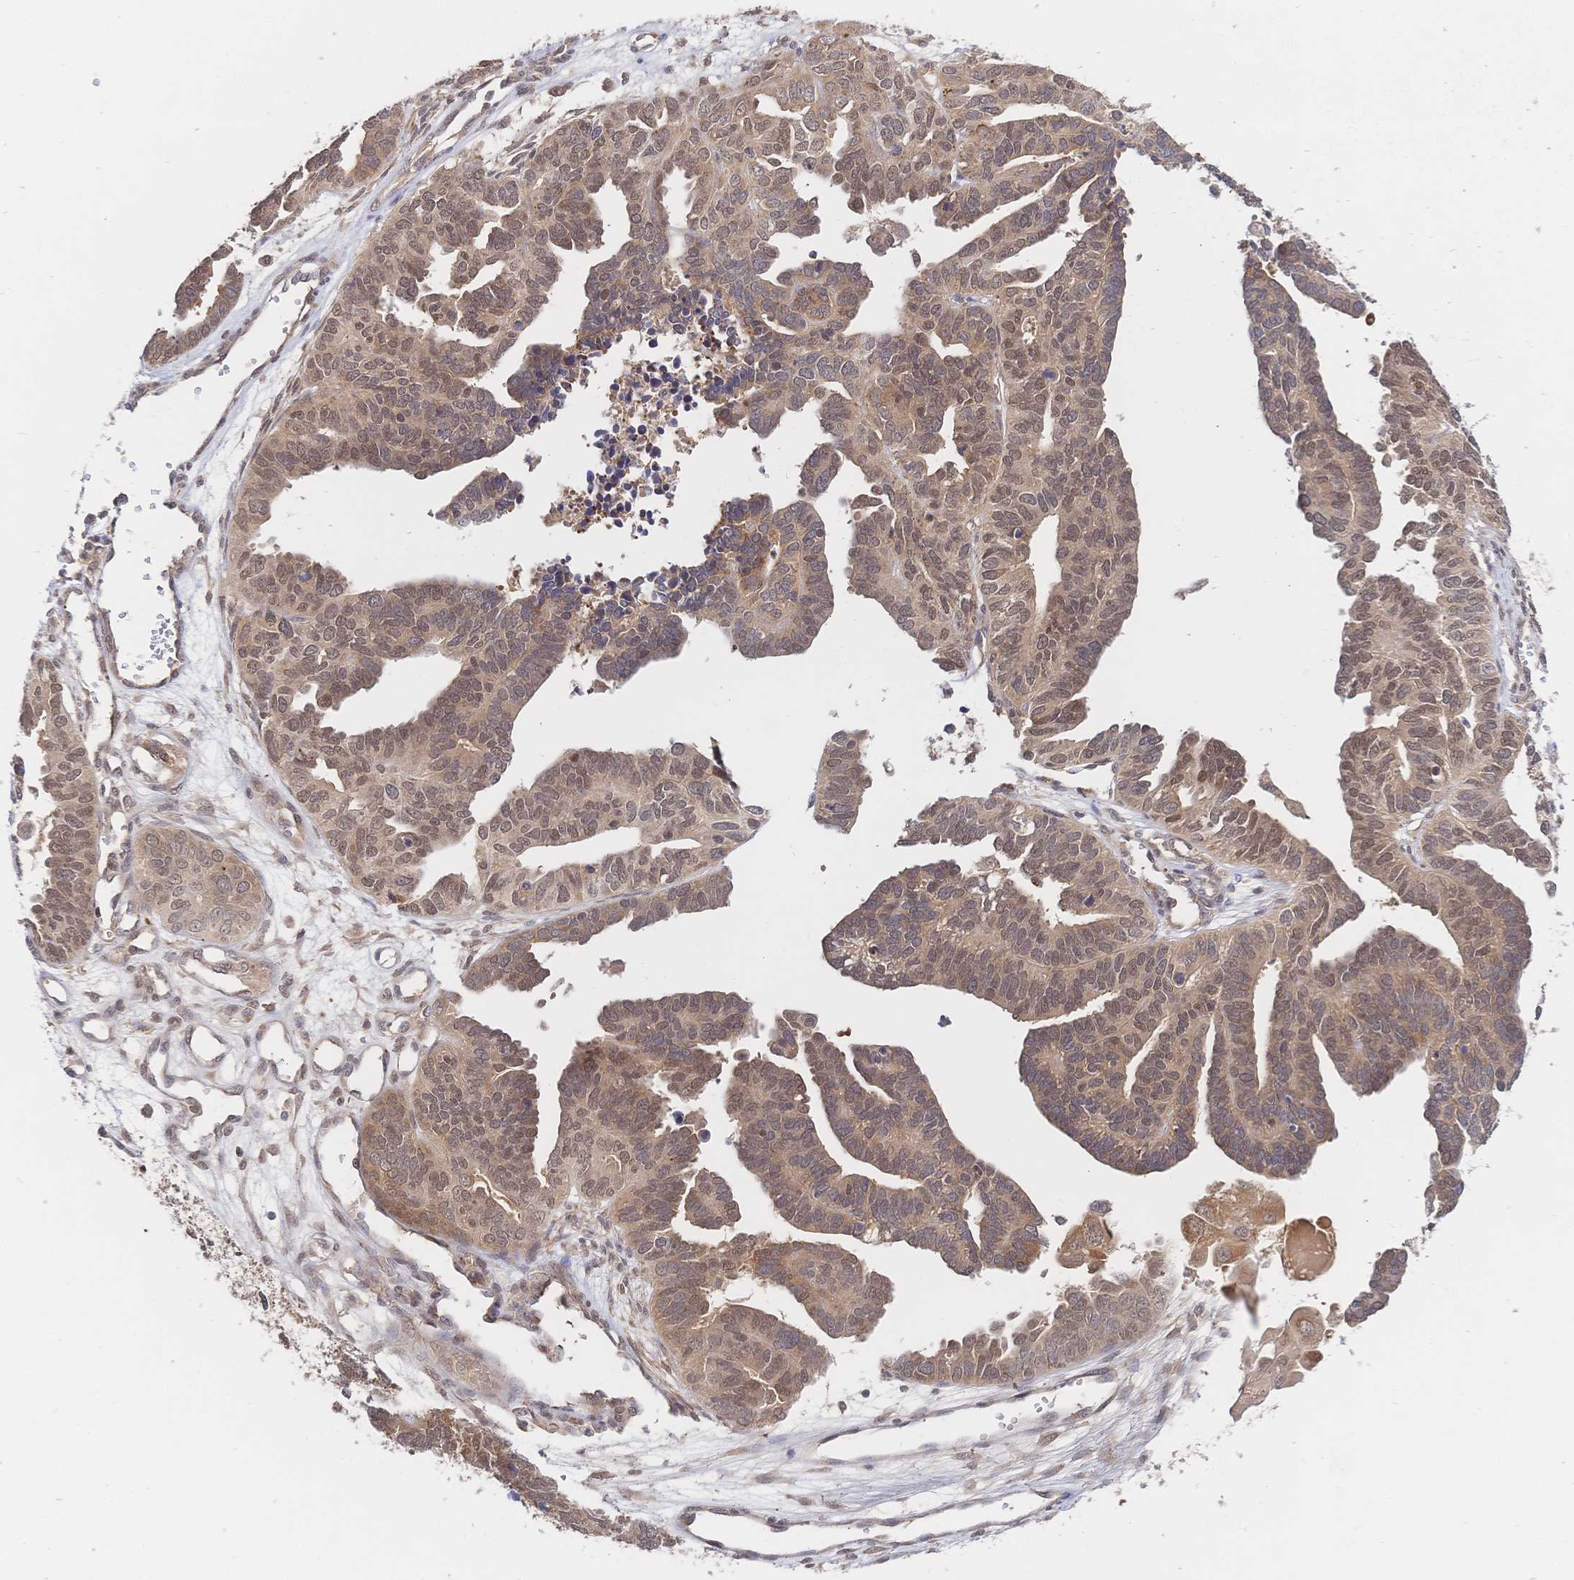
{"staining": {"intensity": "moderate", "quantity": ">75%", "location": "cytoplasmic/membranous,nuclear"}, "tissue": "ovarian cancer", "cell_type": "Tumor cells", "image_type": "cancer", "snomed": [{"axis": "morphology", "description": "Cystadenocarcinoma, serous, NOS"}, {"axis": "topography", "description": "Ovary"}], "caption": "Moderate cytoplasmic/membranous and nuclear expression for a protein is seen in approximately >75% of tumor cells of ovarian cancer using immunohistochemistry.", "gene": "LMO4", "patient": {"sex": "female", "age": 51}}